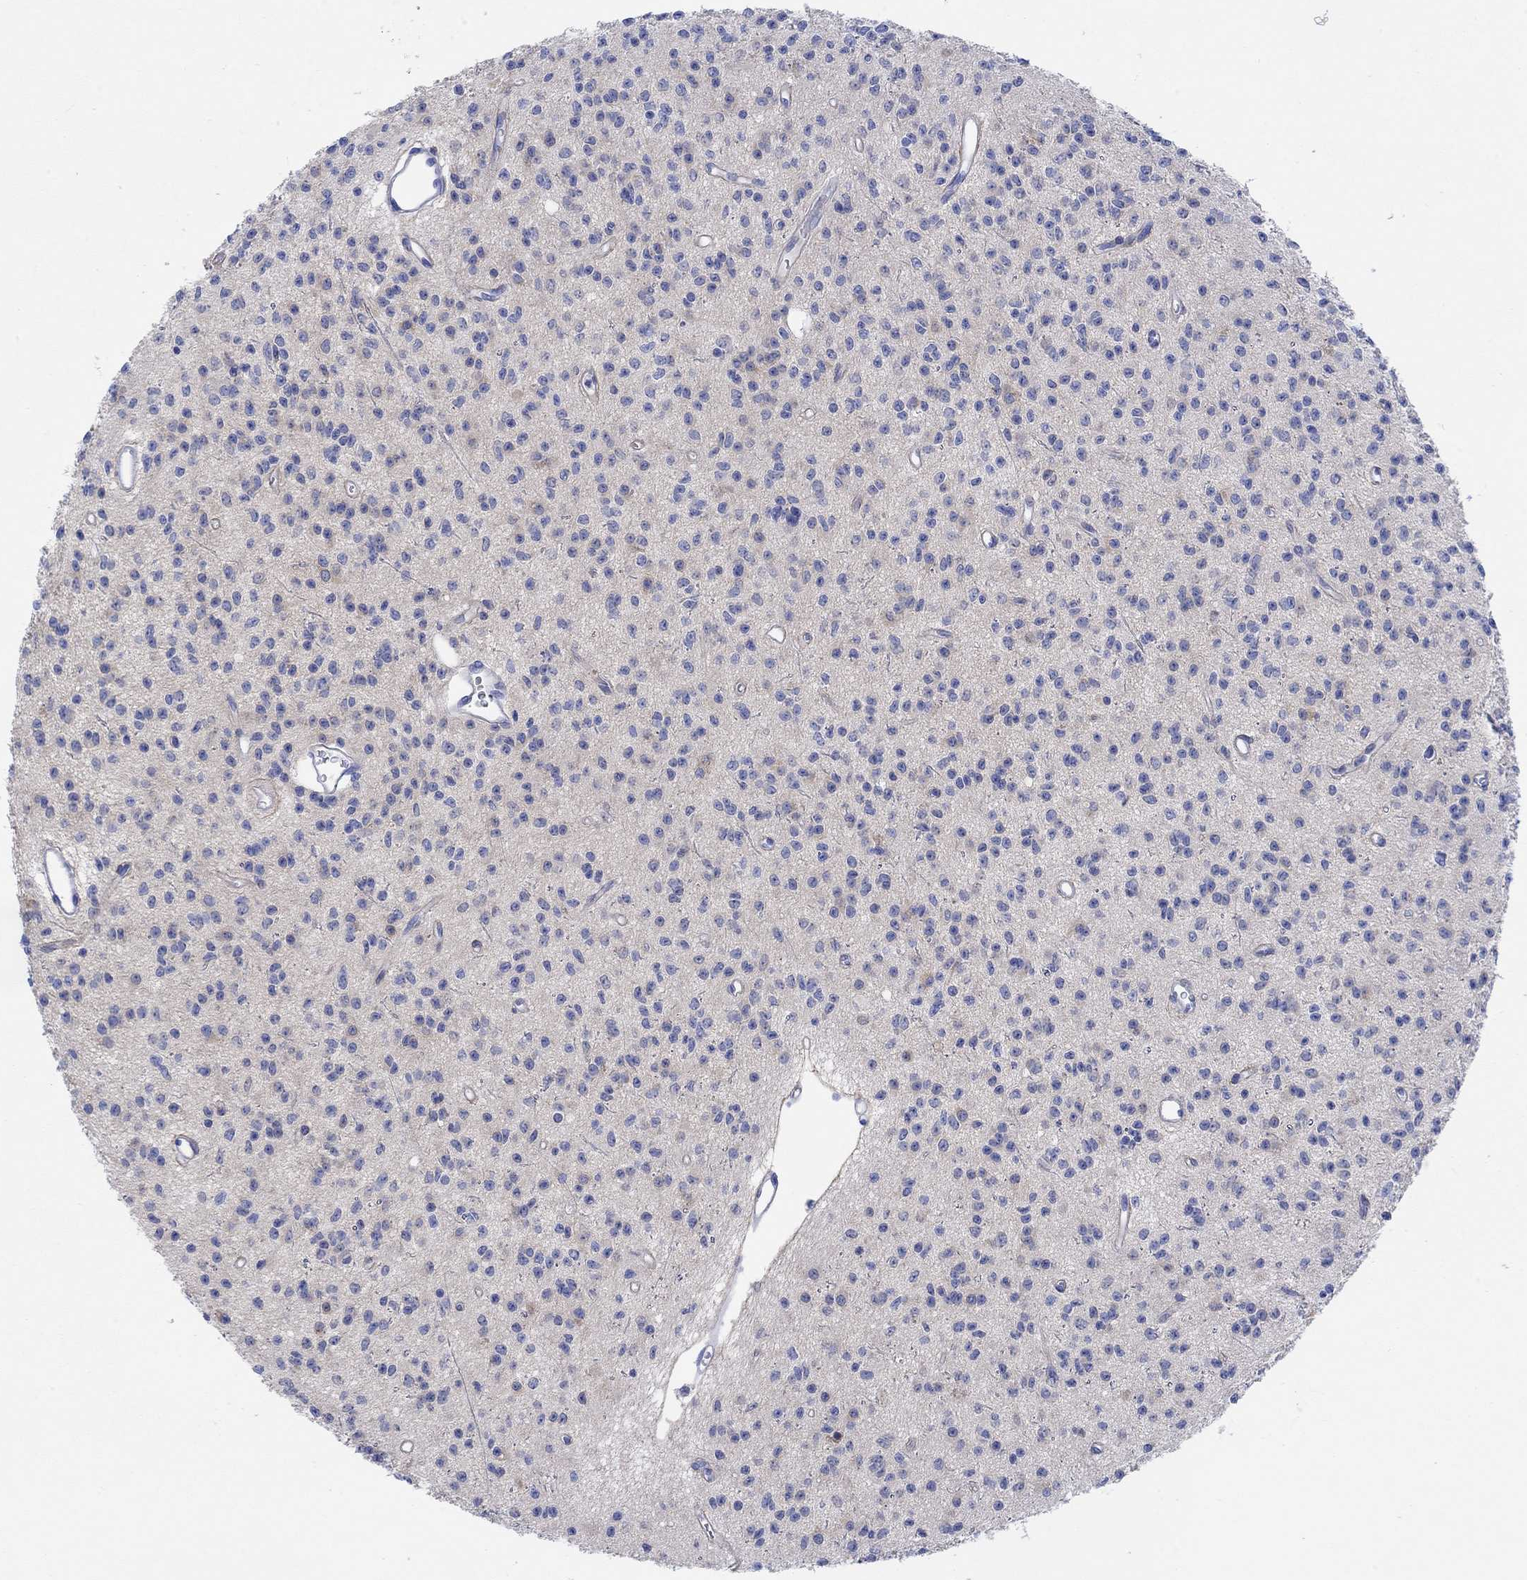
{"staining": {"intensity": "negative", "quantity": "none", "location": "none"}, "tissue": "glioma", "cell_type": "Tumor cells", "image_type": "cancer", "snomed": [{"axis": "morphology", "description": "Glioma, malignant, Low grade"}, {"axis": "topography", "description": "Brain"}], "caption": "There is no significant expression in tumor cells of malignant glioma (low-grade). (DAB immunohistochemistry (IHC), high magnification).", "gene": "REEP6", "patient": {"sex": "female", "age": 45}}